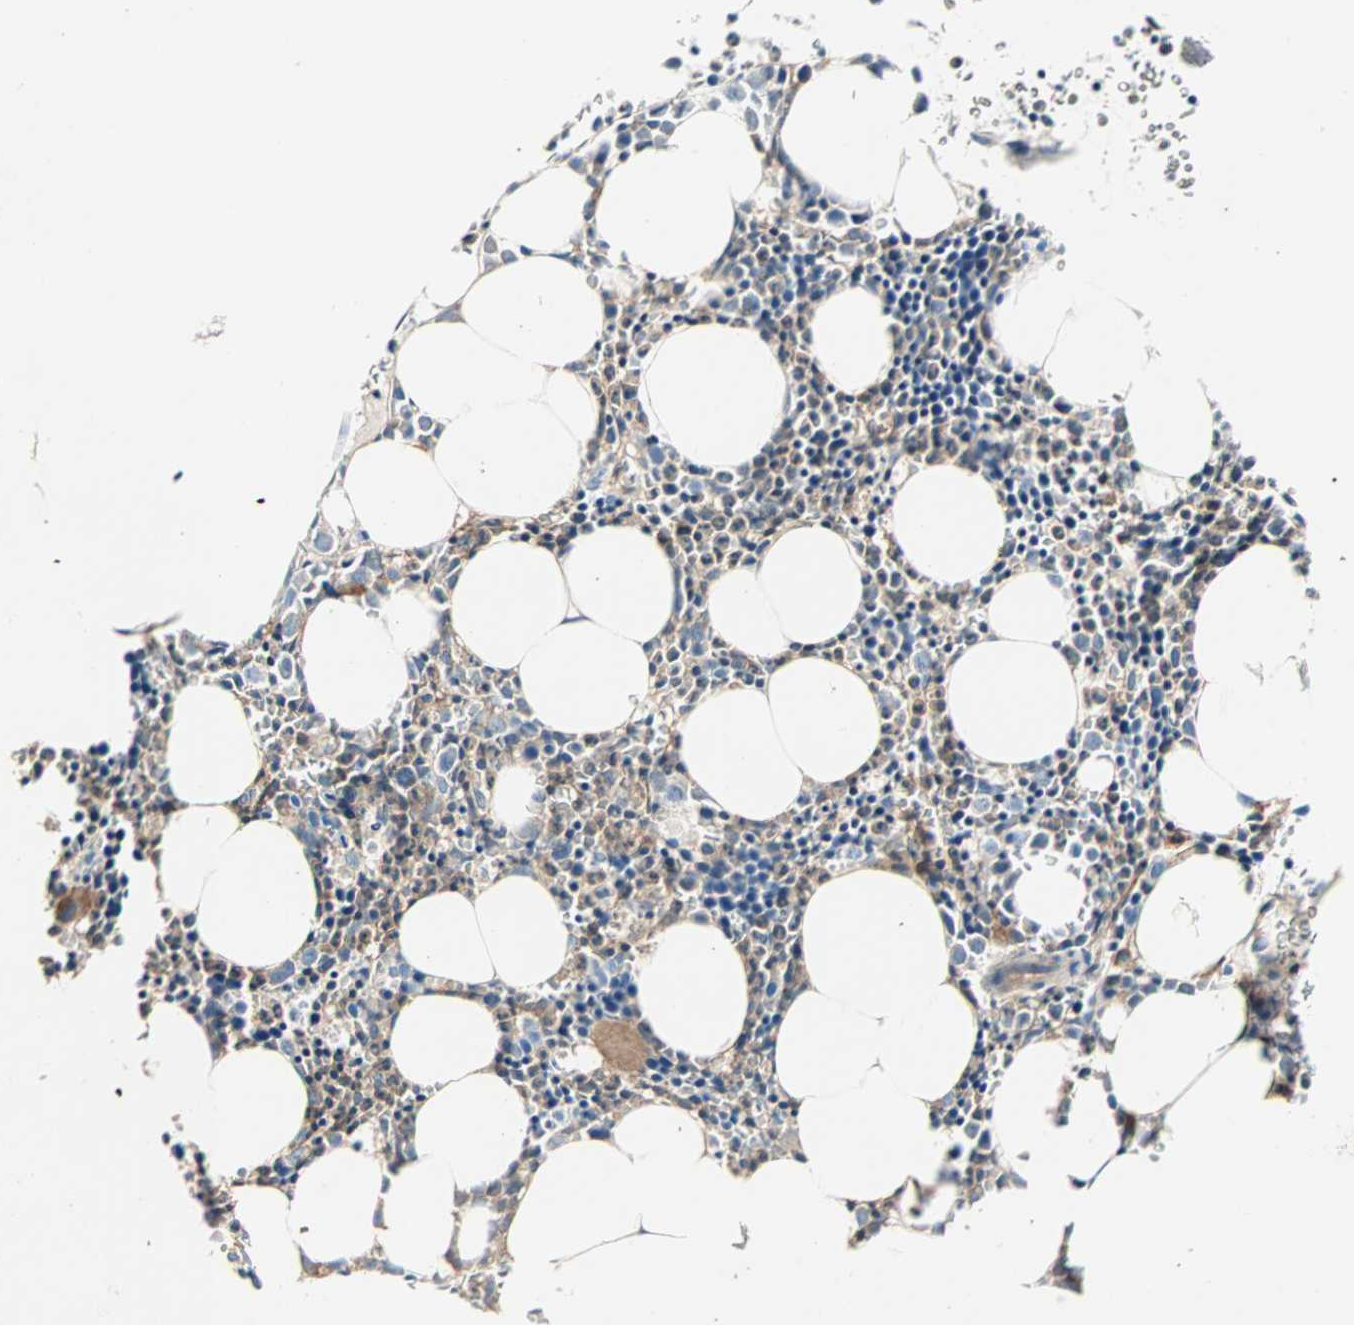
{"staining": {"intensity": "weak", "quantity": ">75%", "location": "cytoplasmic/membranous"}, "tissue": "bone marrow", "cell_type": "Hematopoietic cells", "image_type": "normal", "snomed": [{"axis": "morphology", "description": "Normal tissue, NOS"}, {"axis": "morphology", "description": "Inflammation, NOS"}, {"axis": "topography", "description": "Bone marrow"}], "caption": "A low amount of weak cytoplasmic/membranous expression is identified in approximately >75% of hematopoietic cells in normal bone marrow.", "gene": "GNAI2", "patient": {"sex": "female", "age": 17}}